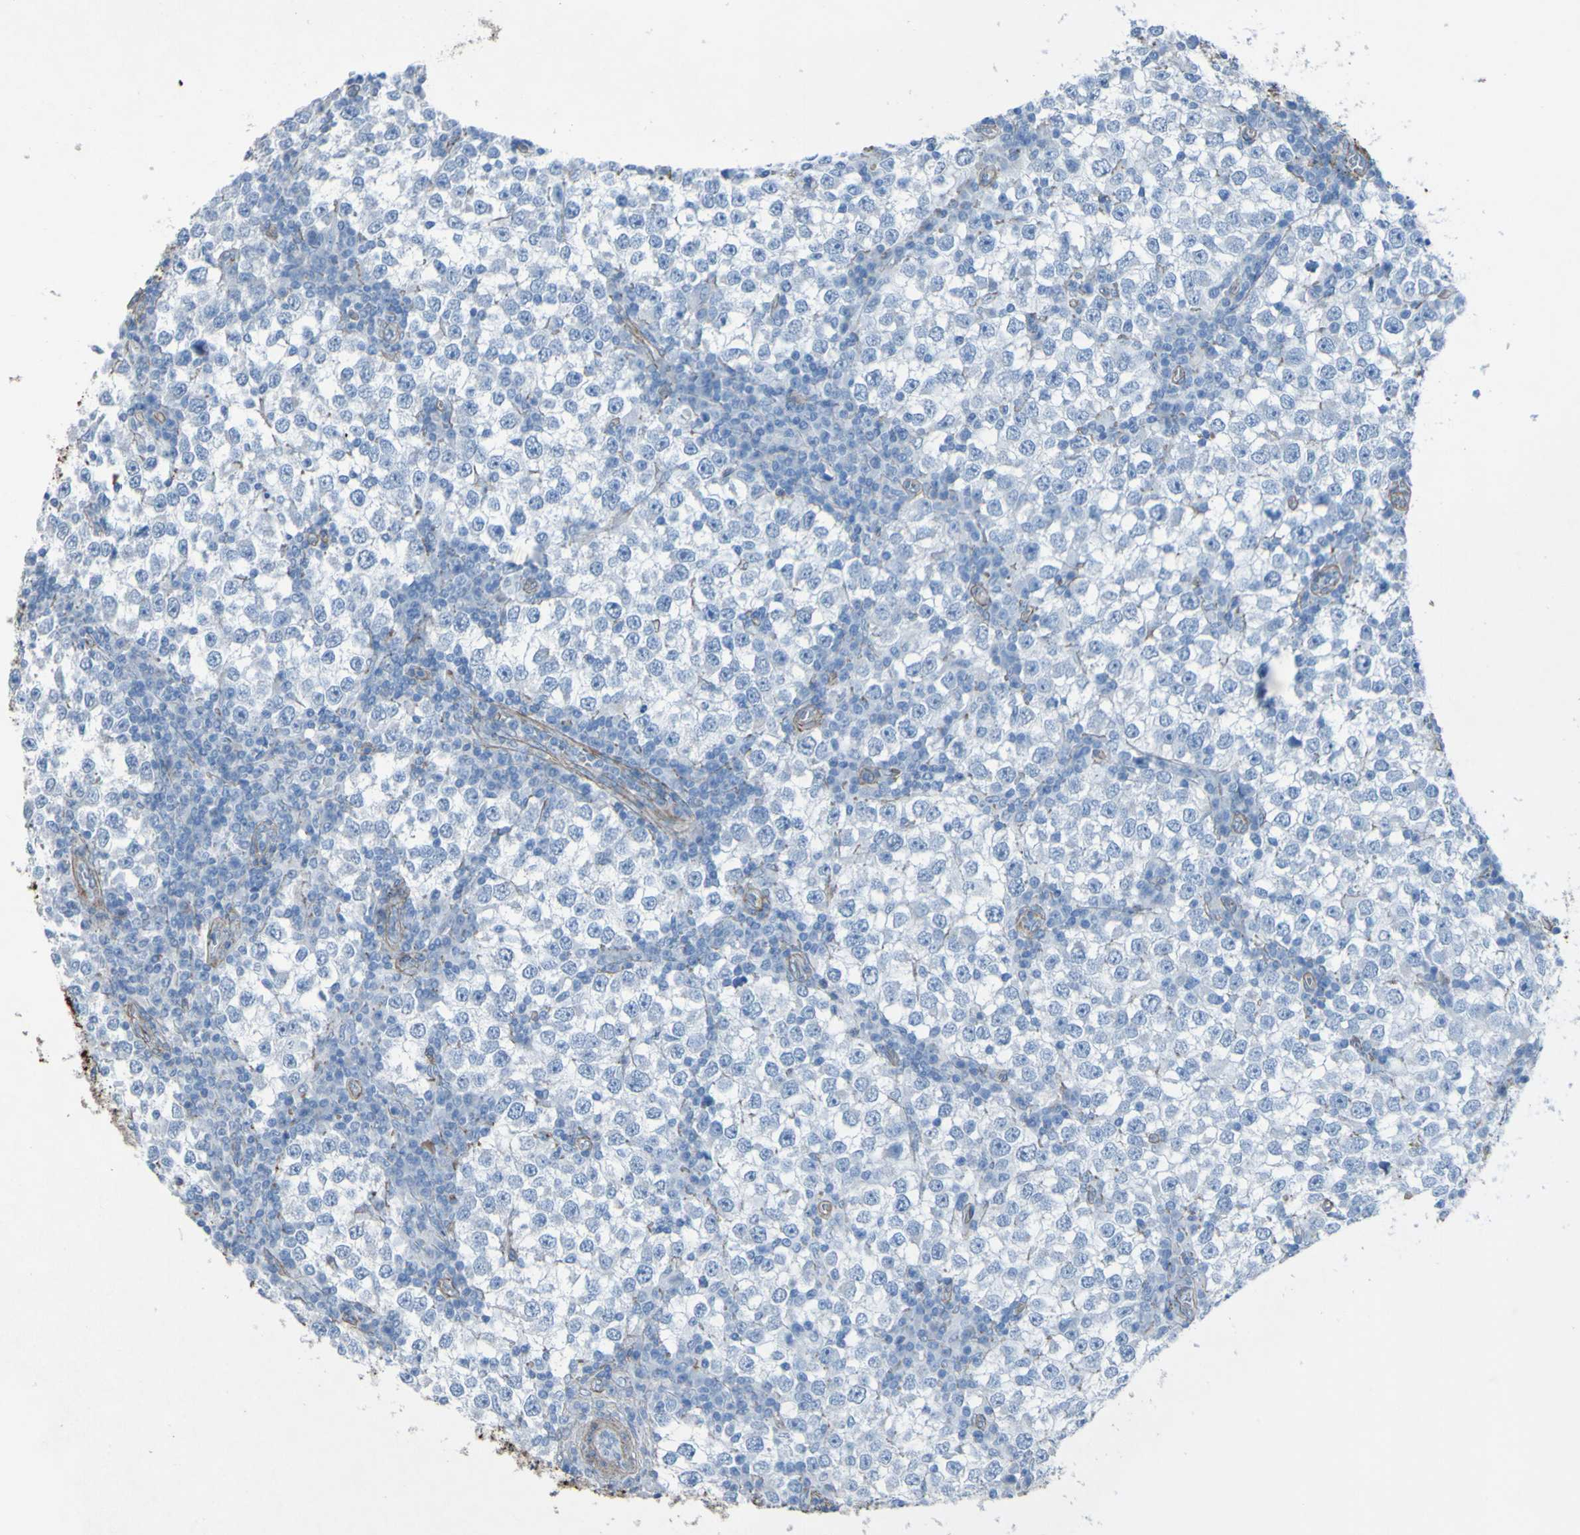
{"staining": {"intensity": "negative", "quantity": "none", "location": "none"}, "tissue": "testis cancer", "cell_type": "Tumor cells", "image_type": "cancer", "snomed": [{"axis": "morphology", "description": "Seminoma, NOS"}, {"axis": "topography", "description": "Testis"}], "caption": "Immunohistochemistry image of human seminoma (testis) stained for a protein (brown), which reveals no expression in tumor cells.", "gene": "COL4A2", "patient": {"sex": "male", "age": 65}}